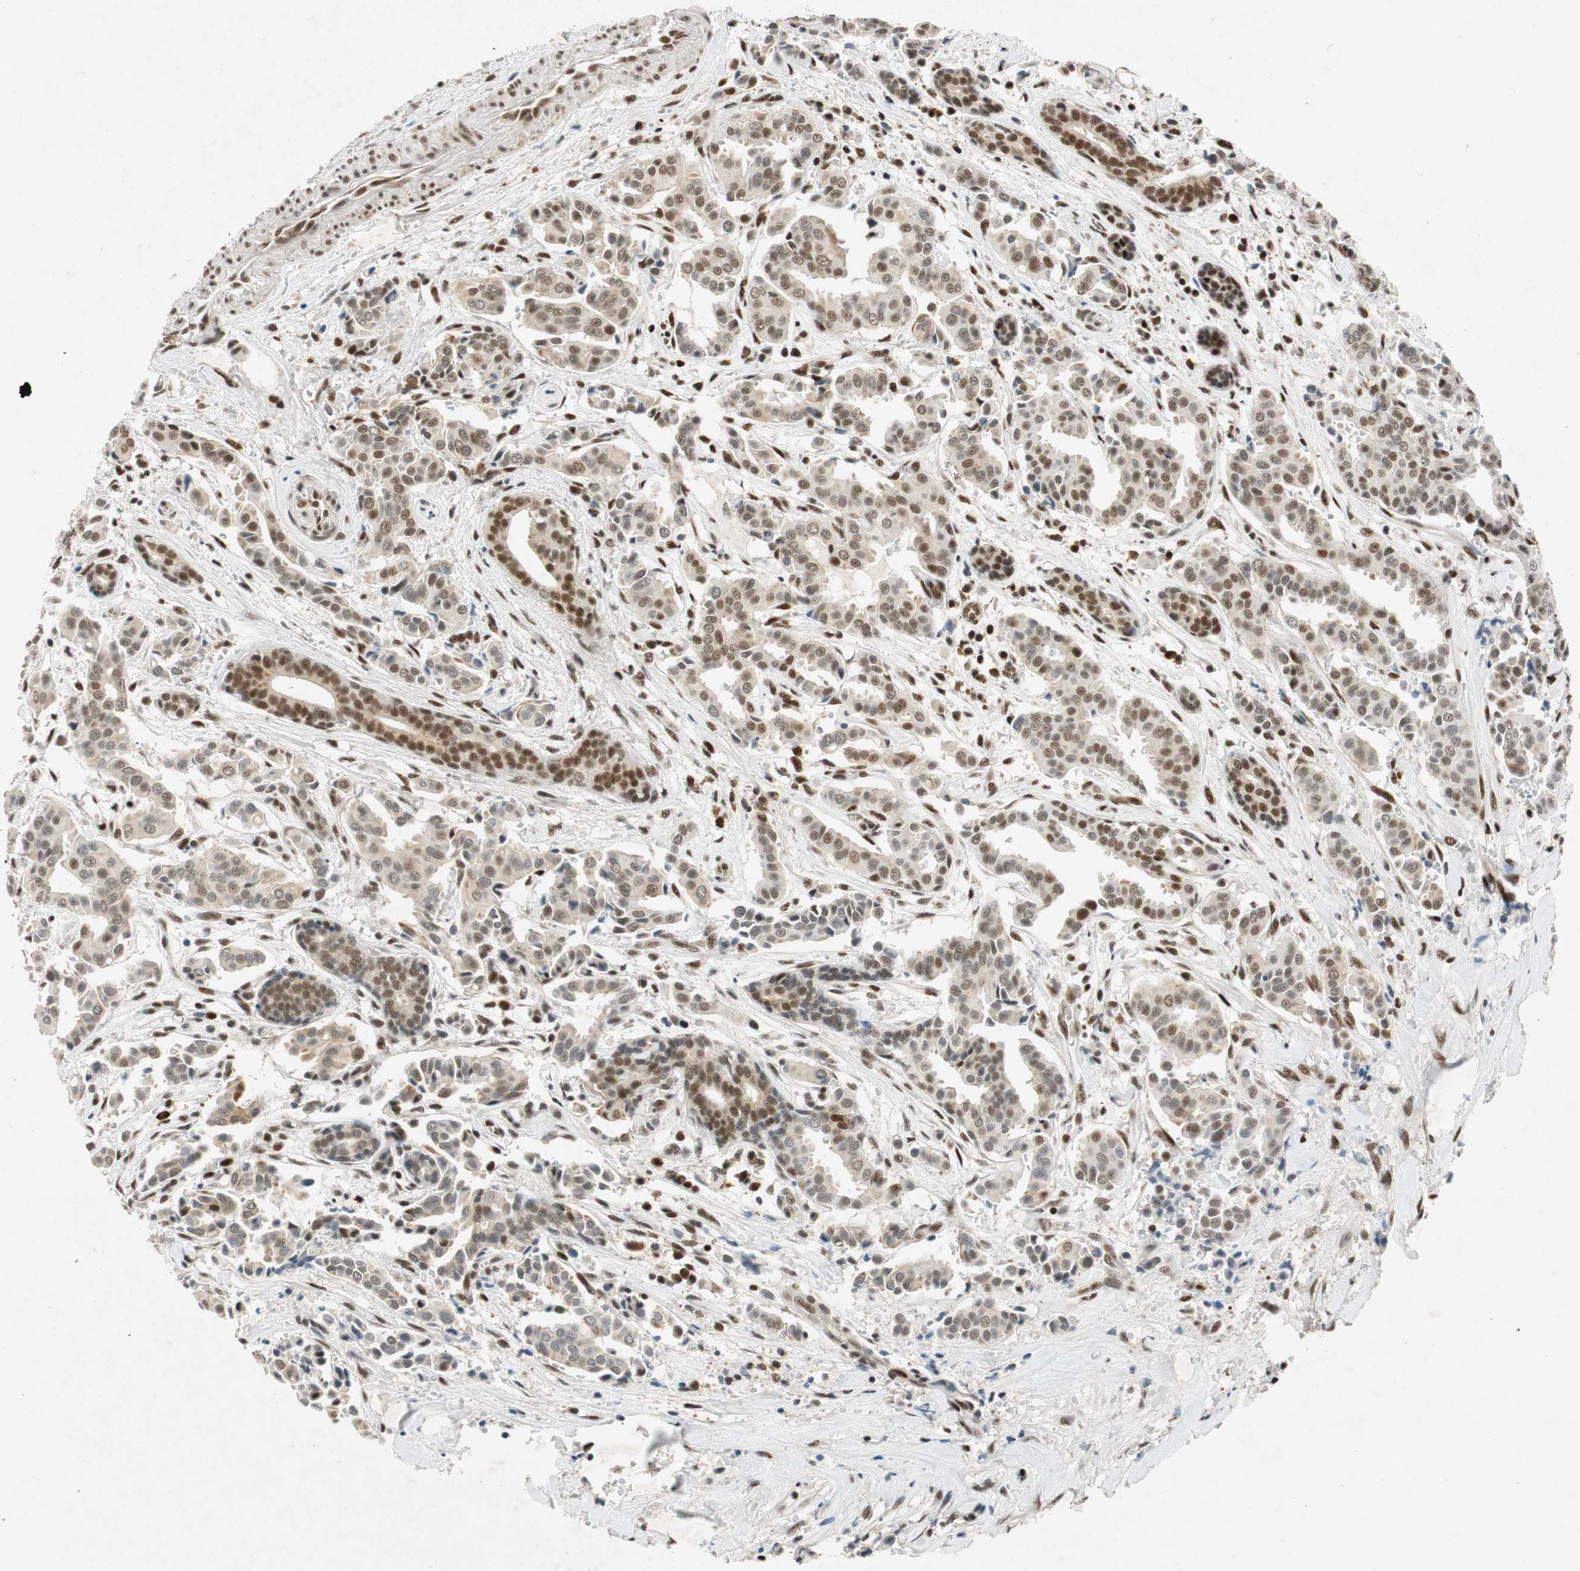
{"staining": {"intensity": "weak", "quantity": ">75%", "location": "nuclear"}, "tissue": "head and neck cancer", "cell_type": "Tumor cells", "image_type": "cancer", "snomed": [{"axis": "morphology", "description": "Adenocarcinoma, NOS"}, {"axis": "topography", "description": "Salivary gland"}, {"axis": "topography", "description": "Head-Neck"}], "caption": "Brown immunohistochemical staining in head and neck adenocarcinoma shows weak nuclear positivity in about >75% of tumor cells. Using DAB (3,3'-diaminobenzidine) (brown) and hematoxylin (blue) stains, captured at high magnification using brightfield microscopy.", "gene": "NCBP3", "patient": {"sex": "female", "age": 59}}